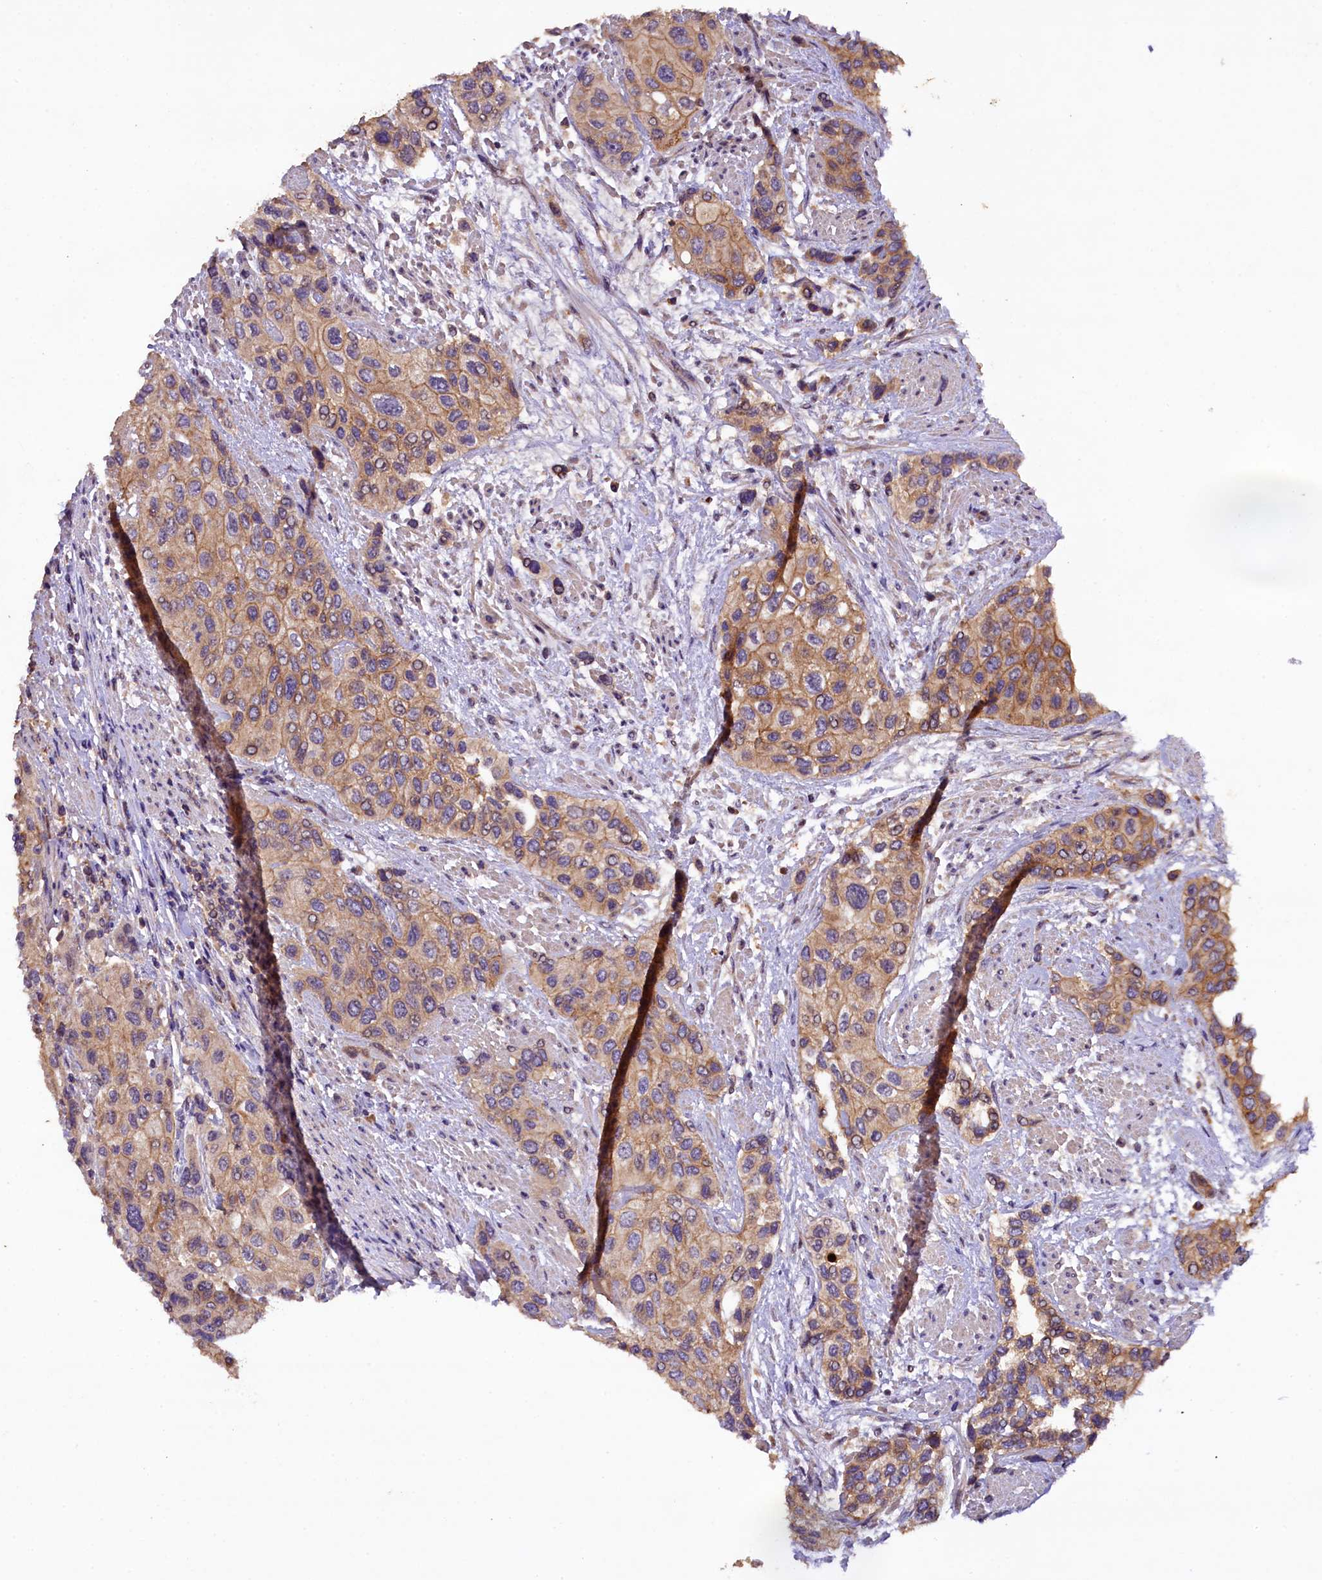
{"staining": {"intensity": "moderate", "quantity": ">75%", "location": "cytoplasmic/membranous"}, "tissue": "urothelial cancer", "cell_type": "Tumor cells", "image_type": "cancer", "snomed": [{"axis": "morphology", "description": "Normal tissue, NOS"}, {"axis": "morphology", "description": "Urothelial carcinoma, High grade"}, {"axis": "topography", "description": "Vascular tissue"}, {"axis": "topography", "description": "Urinary bladder"}], "caption": "IHC staining of urothelial cancer, which displays medium levels of moderate cytoplasmic/membranous positivity in about >75% of tumor cells indicating moderate cytoplasmic/membranous protein positivity. The staining was performed using DAB (brown) for protein detection and nuclei were counterstained in hematoxylin (blue).", "gene": "PLXNB1", "patient": {"sex": "female", "age": 56}}